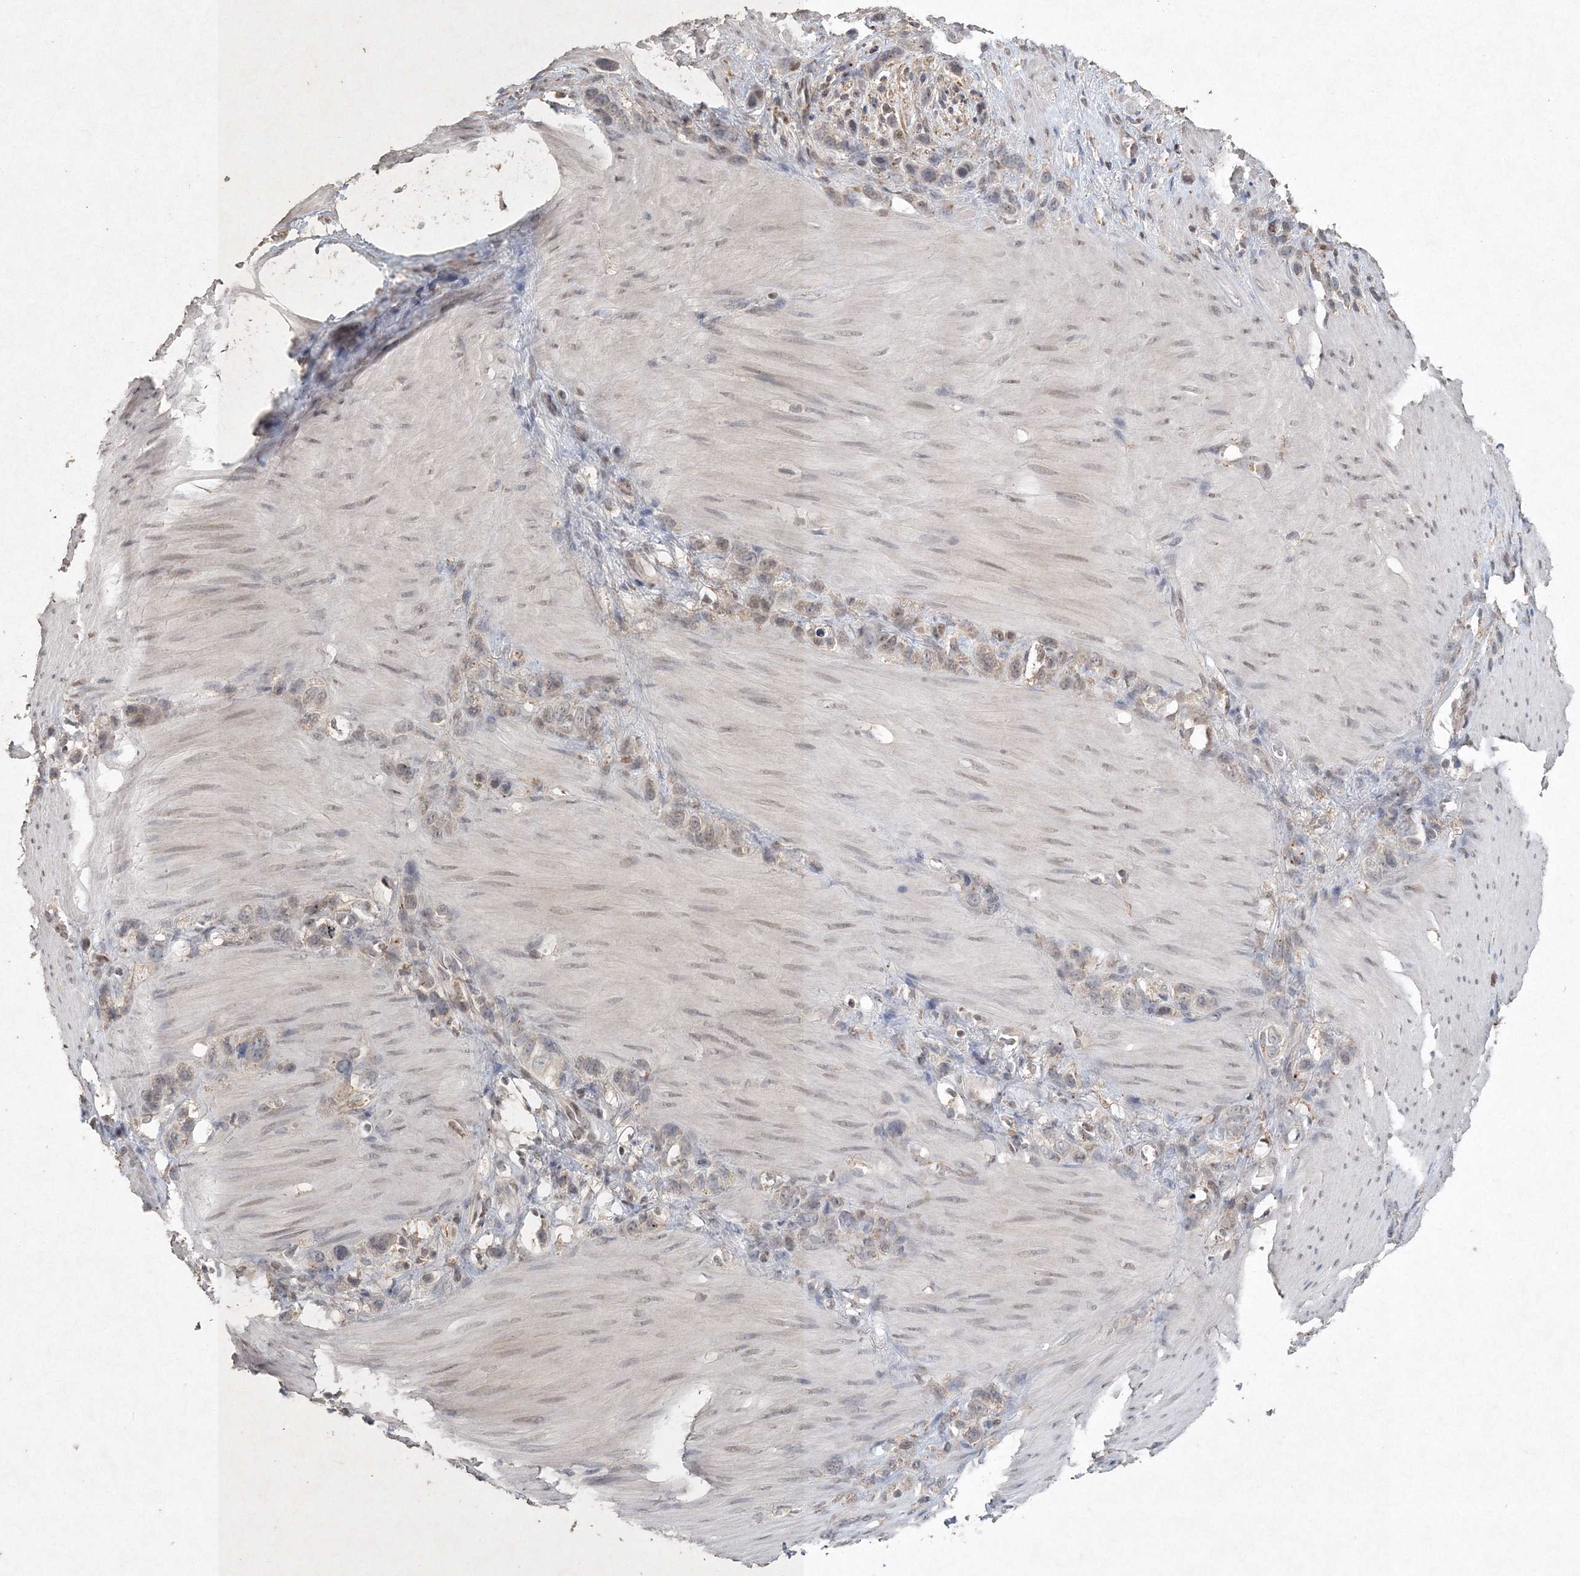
{"staining": {"intensity": "weak", "quantity": "25%-75%", "location": "cytoplasmic/membranous"}, "tissue": "stomach cancer", "cell_type": "Tumor cells", "image_type": "cancer", "snomed": [{"axis": "morphology", "description": "Normal tissue, NOS"}, {"axis": "morphology", "description": "Adenocarcinoma, NOS"}, {"axis": "morphology", "description": "Adenocarcinoma, High grade"}, {"axis": "topography", "description": "Stomach, upper"}, {"axis": "topography", "description": "Stomach"}], "caption": "The photomicrograph exhibits a brown stain indicating the presence of a protein in the cytoplasmic/membranous of tumor cells in stomach cancer (adenocarcinoma (high-grade)).", "gene": "UIMC1", "patient": {"sex": "female", "age": 65}}